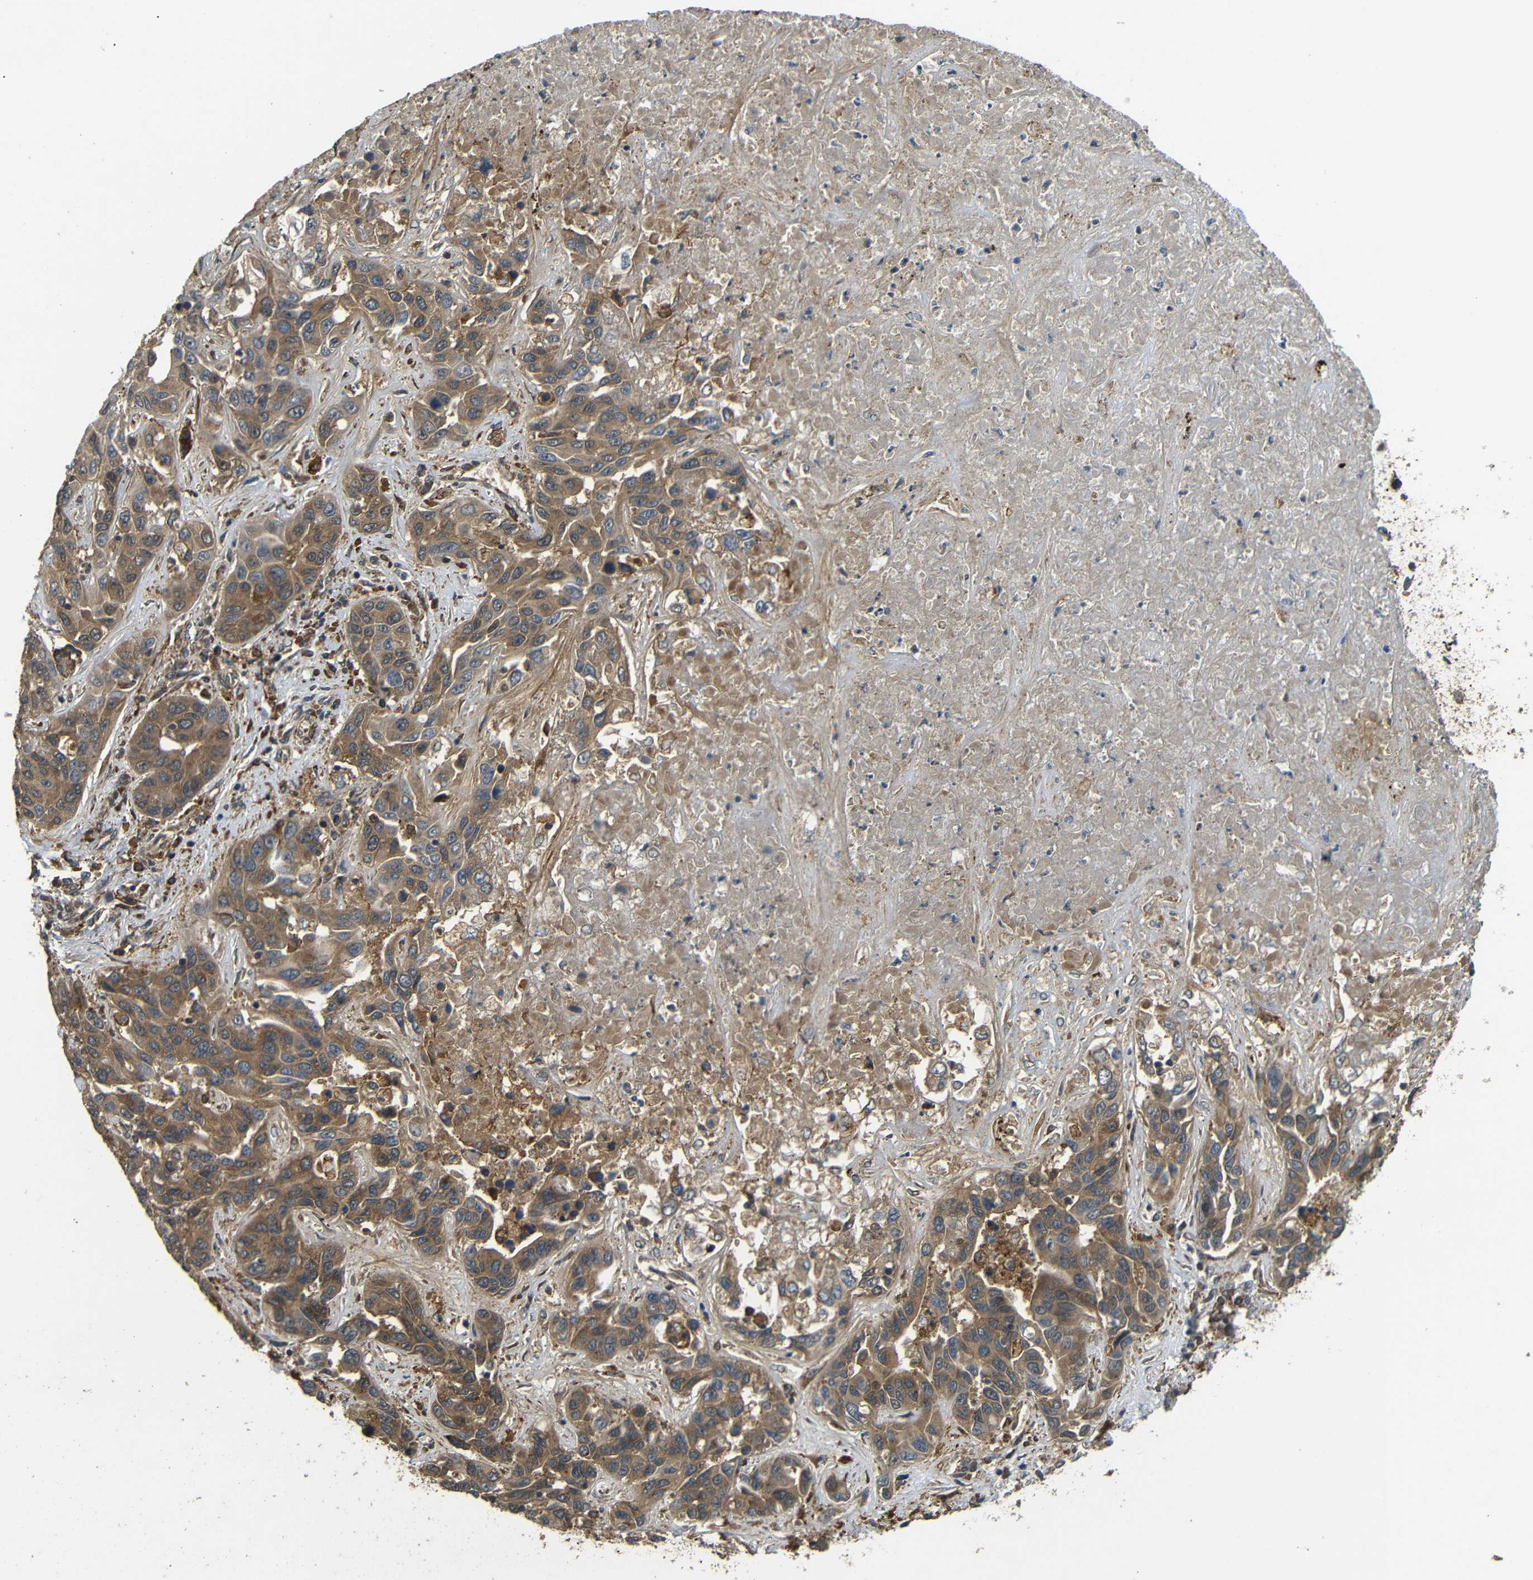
{"staining": {"intensity": "moderate", "quantity": ">75%", "location": "cytoplasmic/membranous"}, "tissue": "liver cancer", "cell_type": "Tumor cells", "image_type": "cancer", "snomed": [{"axis": "morphology", "description": "Cholangiocarcinoma"}, {"axis": "topography", "description": "Liver"}], "caption": "Brown immunohistochemical staining in human liver cancer reveals moderate cytoplasmic/membranous expression in approximately >75% of tumor cells. (Stains: DAB in brown, nuclei in blue, Microscopy: brightfield microscopy at high magnification).", "gene": "EPHB2", "patient": {"sex": "female", "age": 52}}